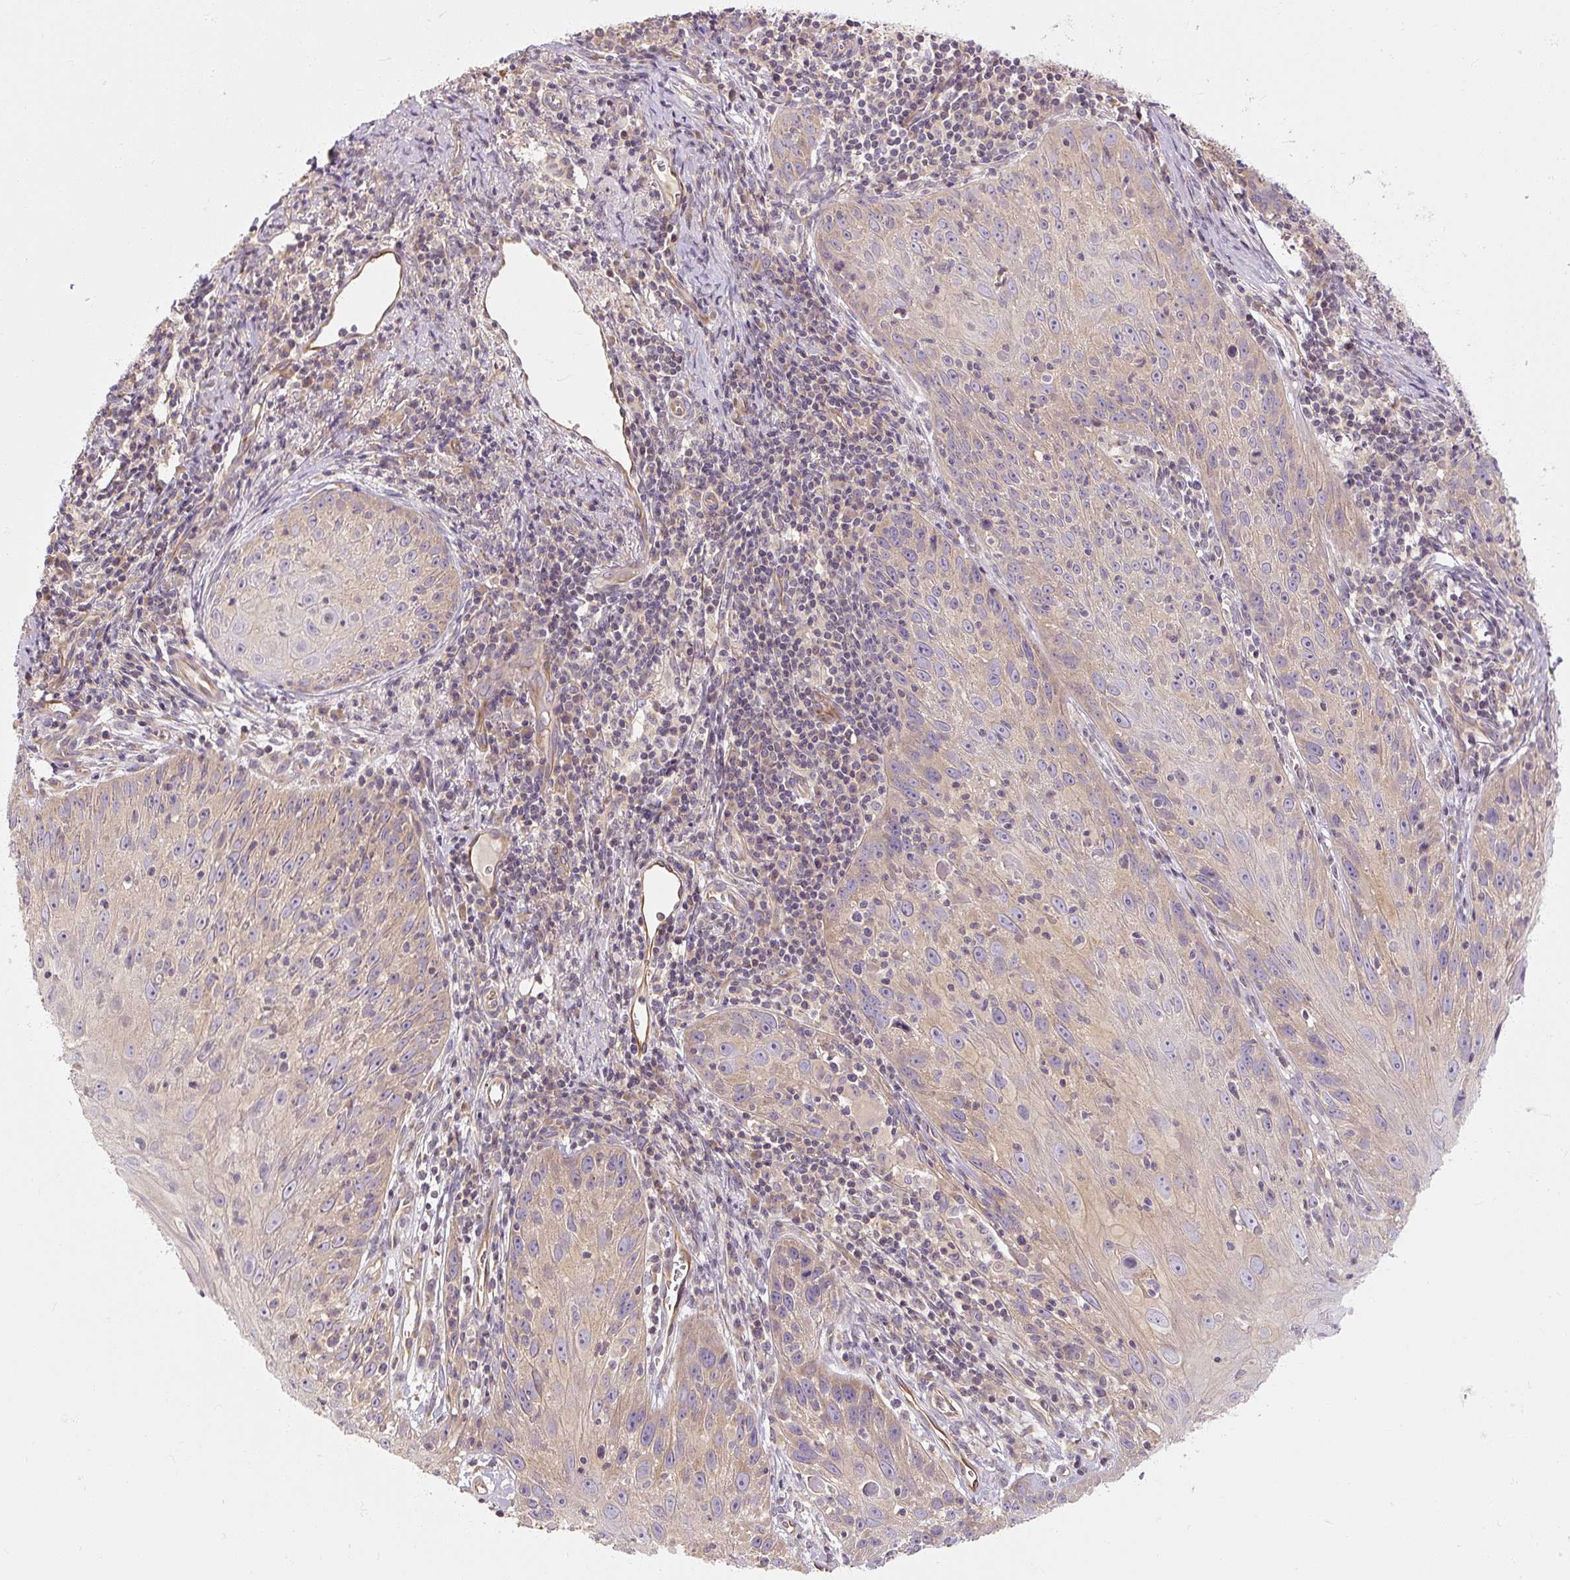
{"staining": {"intensity": "weak", "quantity": "25%-75%", "location": "cytoplasmic/membranous"}, "tissue": "skin cancer", "cell_type": "Tumor cells", "image_type": "cancer", "snomed": [{"axis": "morphology", "description": "Squamous cell carcinoma, NOS"}, {"axis": "topography", "description": "Skin"}, {"axis": "topography", "description": "Vulva"}], "caption": "Weak cytoplasmic/membranous positivity is present in approximately 25%-75% of tumor cells in skin cancer (squamous cell carcinoma). Nuclei are stained in blue.", "gene": "RB1CC1", "patient": {"sex": "female", "age": 76}}